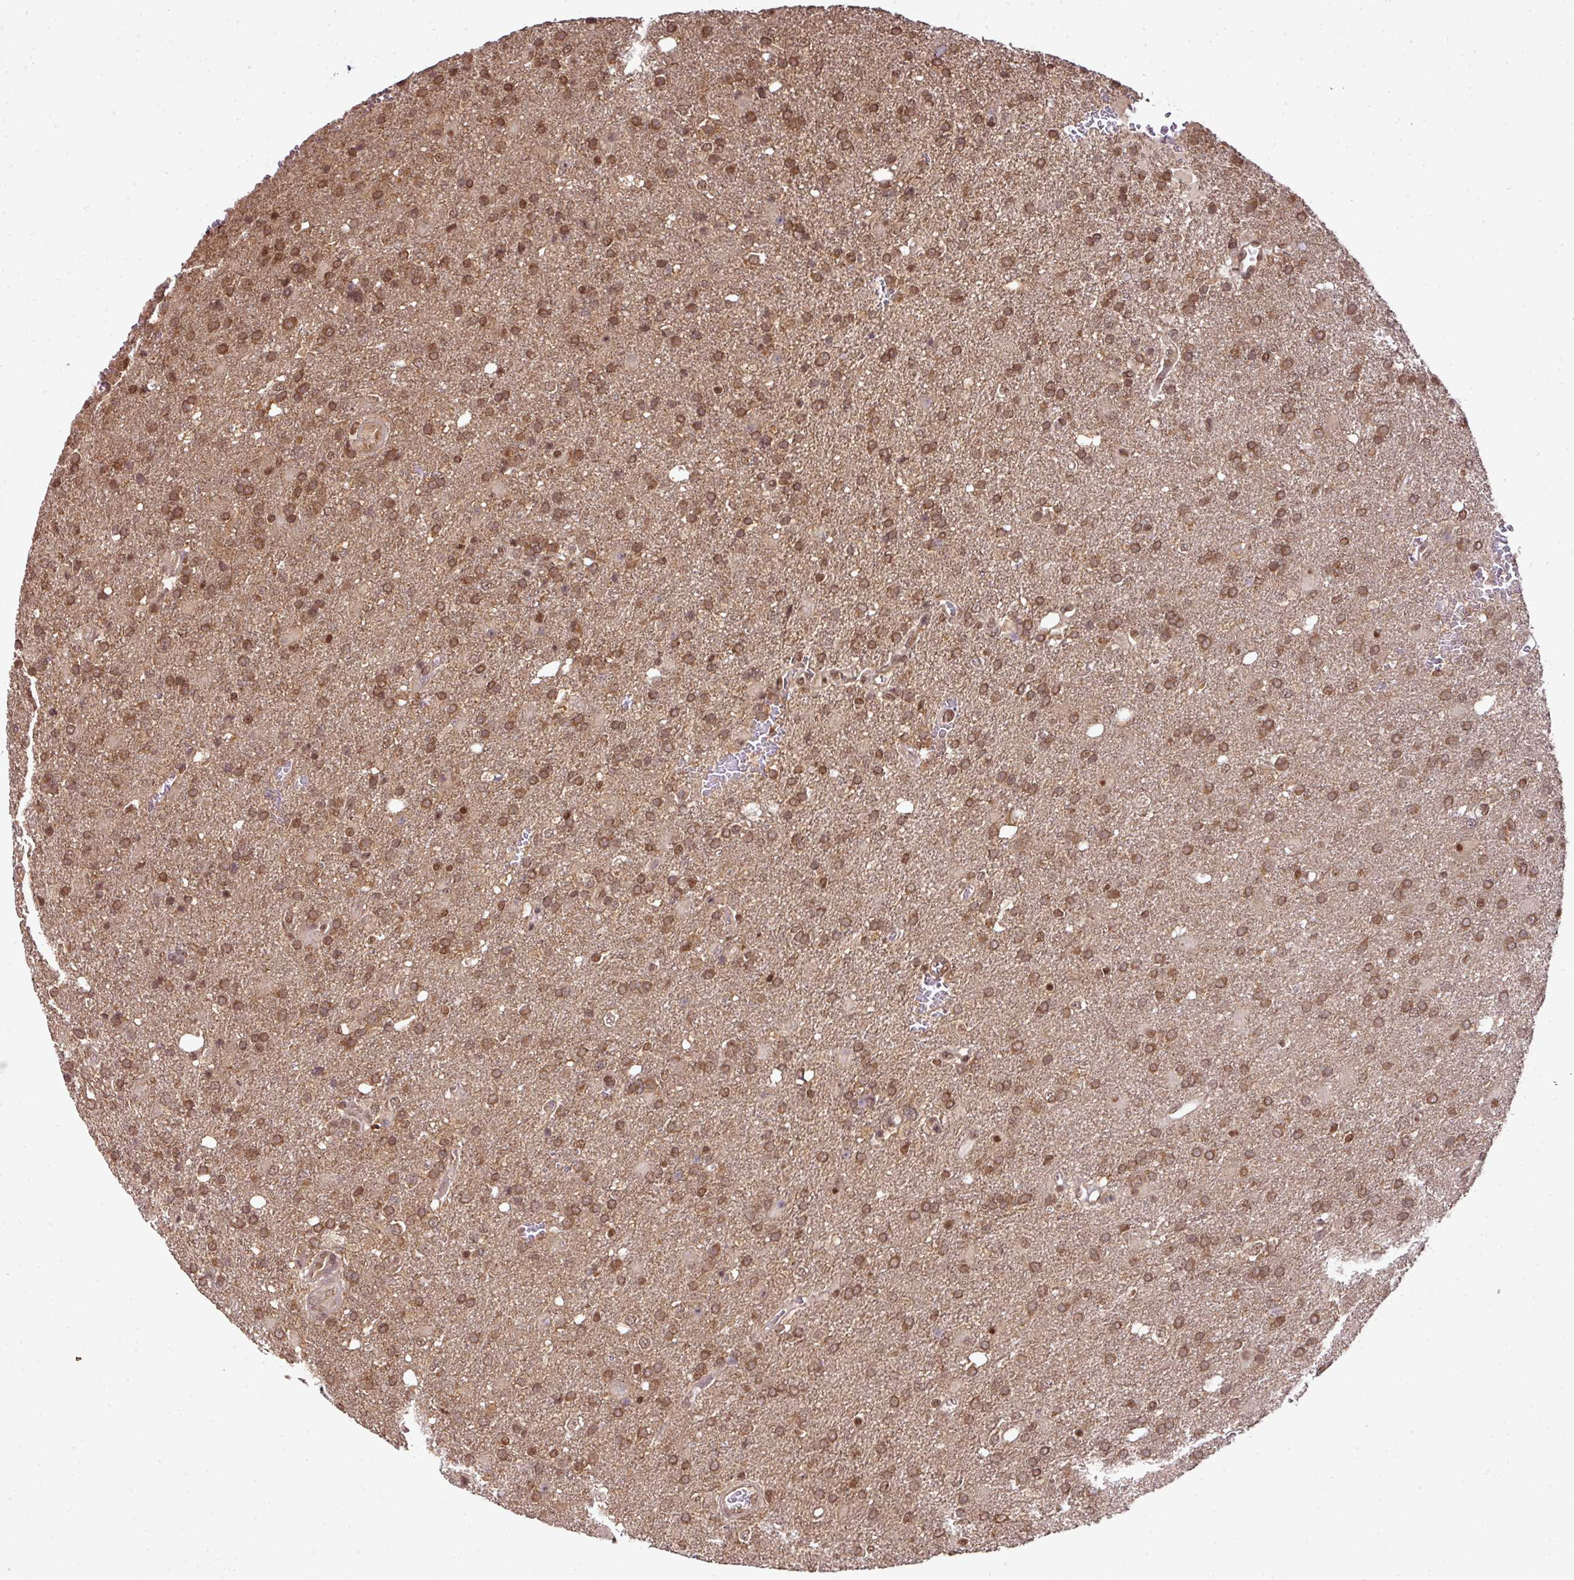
{"staining": {"intensity": "moderate", "quantity": ">75%", "location": "cytoplasmic/membranous,nuclear"}, "tissue": "glioma", "cell_type": "Tumor cells", "image_type": "cancer", "snomed": [{"axis": "morphology", "description": "Glioma, malignant, High grade"}, {"axis": "topography", "description": "Brain"}], "caption": "A photomicrograph of human malignant glioma (high-grade) stained for a protein displays moderate cytoplasmic/membranous and nuclear brown staining in tumor cells. Immunohistochemistry stains the protein in brown and the nuclei are stained blue.", "gene": "ANKRD18A", "patient": {"sex": "female", "age": 74}}